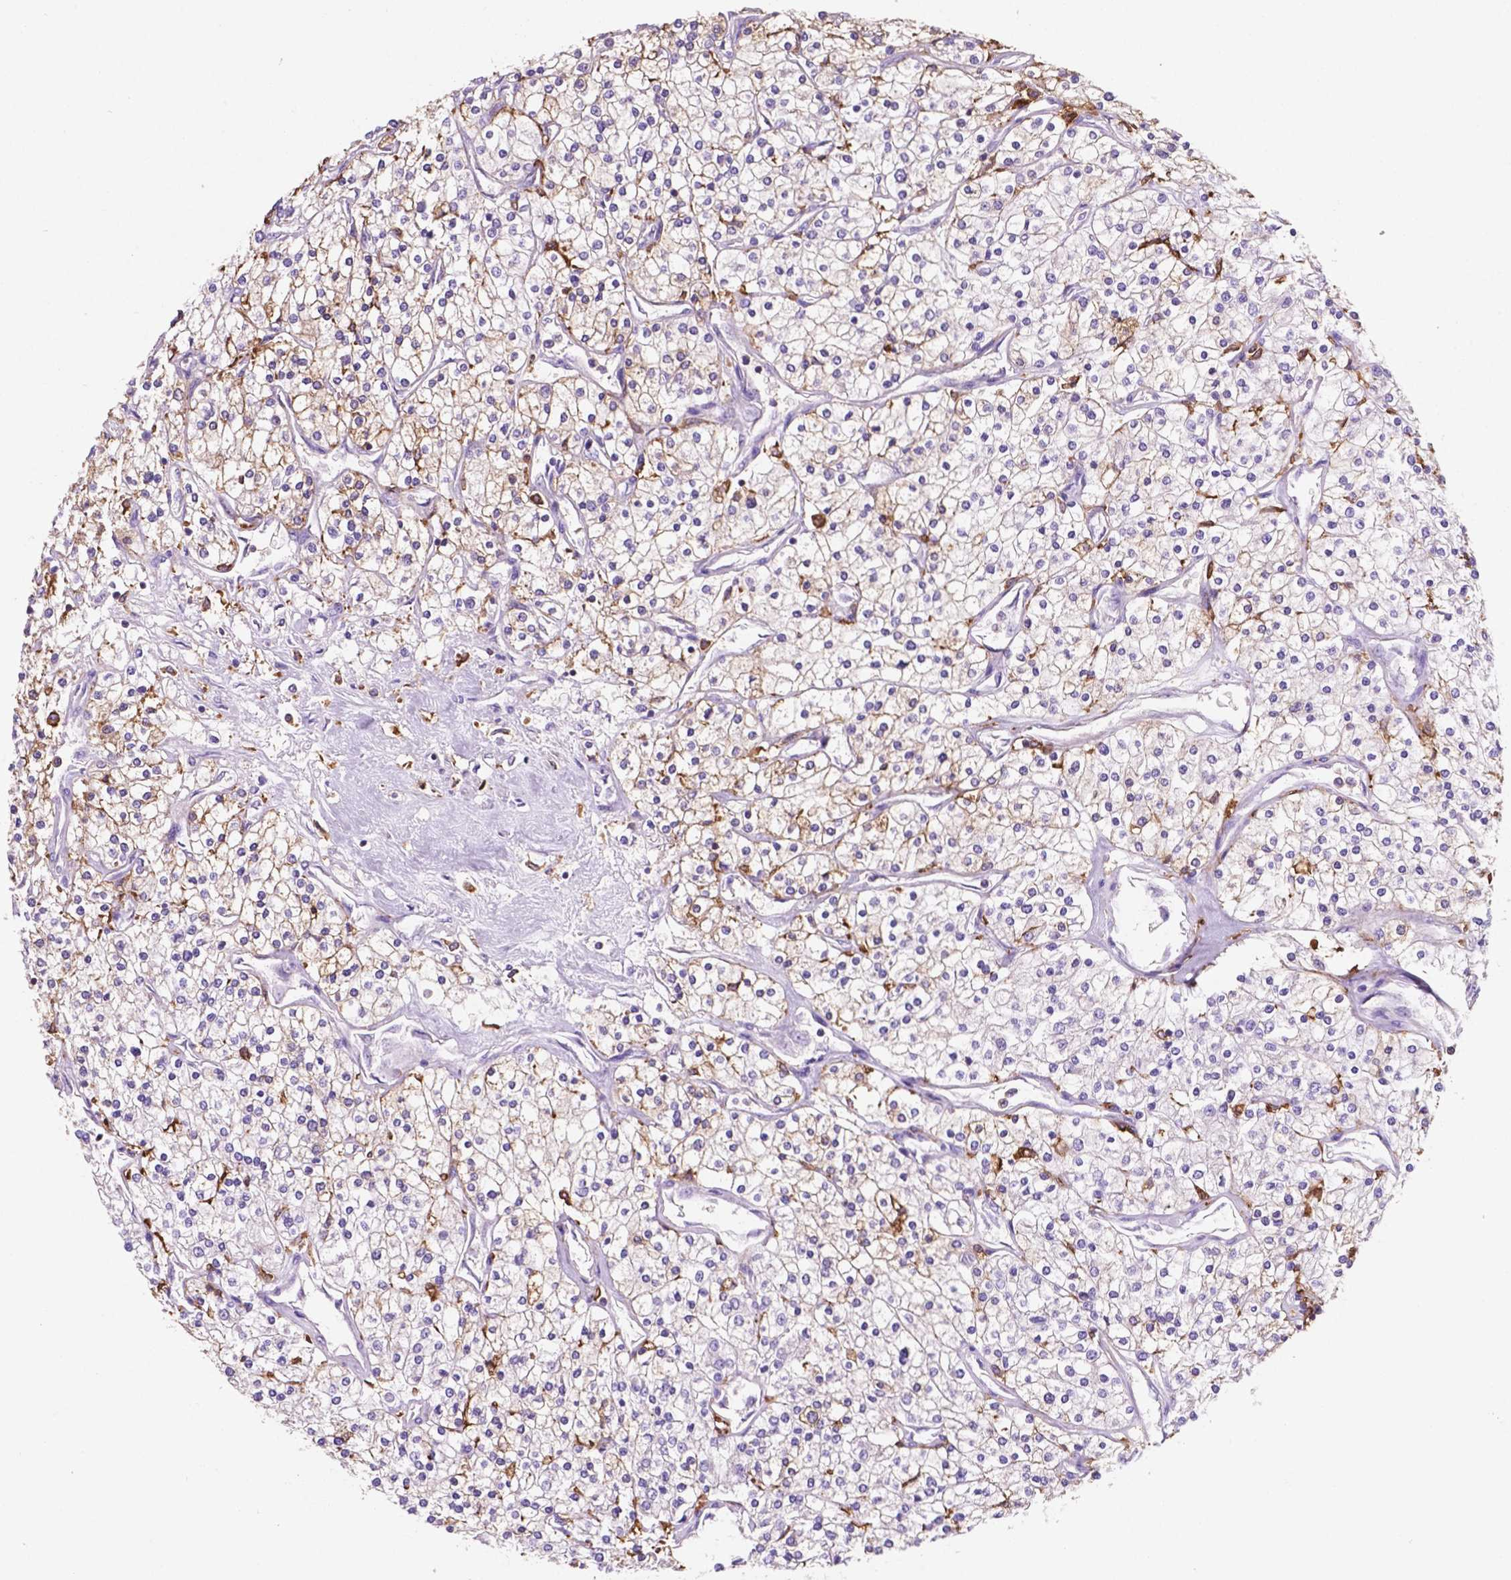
{"staining": {"intensity": "weak", "quantity": "<25%", "location": "cytoplasmic/membranous"}, "tissue": "renal cancer", "cell_type": "Tumor cells", "image_type": "cancer", "snomed": [{"axis": "morphology", "description": "Adenocarcinoma, NOS"}, {"axis": "topography", "description": "Kidney"}], "caption": "Immunohistochemistry (IHC) histopathology image of human renal adenocarcinoma stained for a protein (brown), which demonstrates no expression in tumor cells.", "gene": "MKRN2OS", "patient": {"sex": "male", "age": 80}}